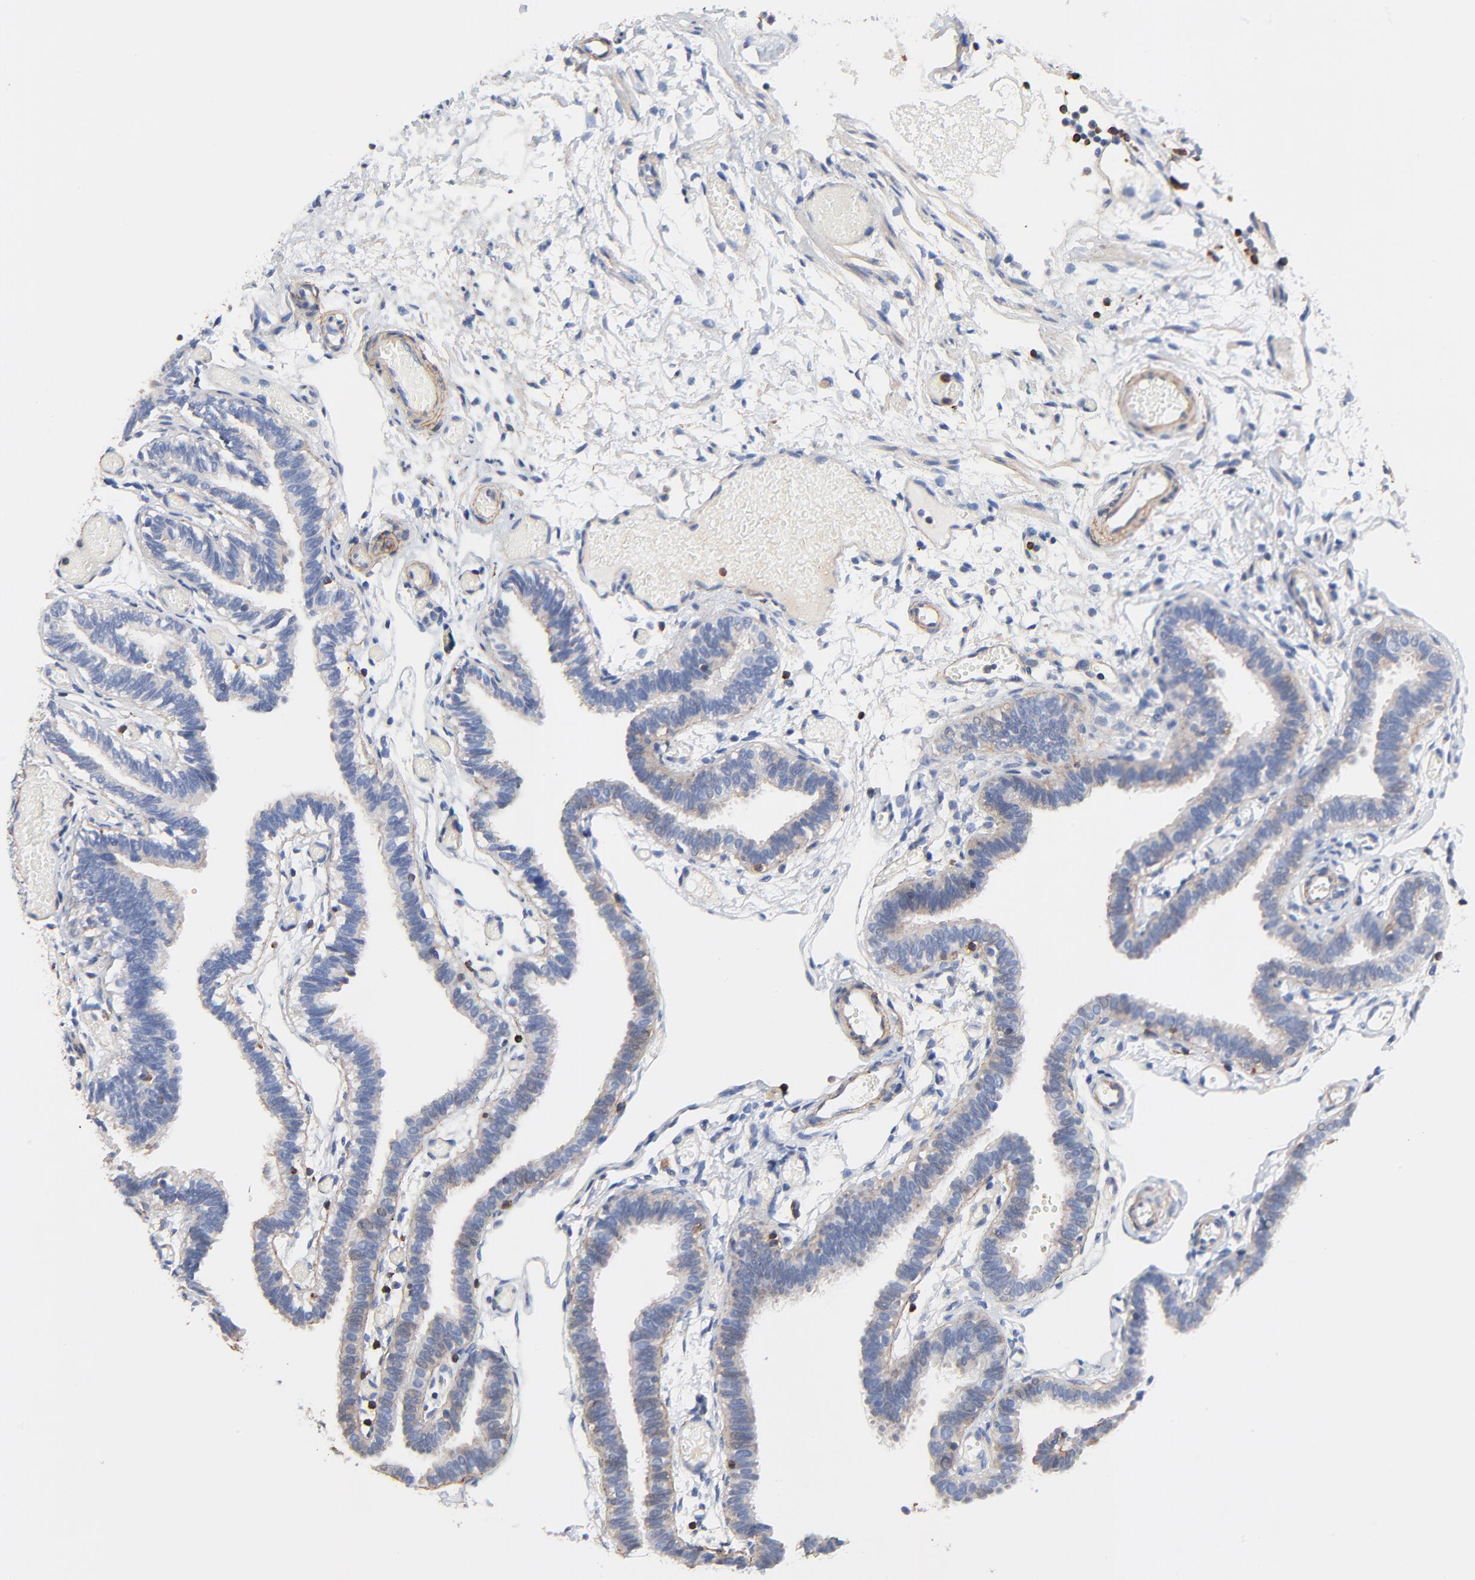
{"staining": {"intensity": "moderate", "quantity": "<25%", "location": "cytoplasmic/membranous"}, "tissue": "fallopian tube", "cell_type": "Glandular cells", "image_type": "normal", "snomed": [{"axis": "morphology", "description": "Normal tissue, NOS"}, {"axis": "topography", "description": "Fallopian tube"}], "caption": "Approximately <25% of glandular cells in unremarkable human fallopian tube display moderate cytoplasmic/membranous protein staining as visualized by brown immunohistochemical staining.", "gene": "SKAP1", "patient": {"sex": "female", "age": 29}}